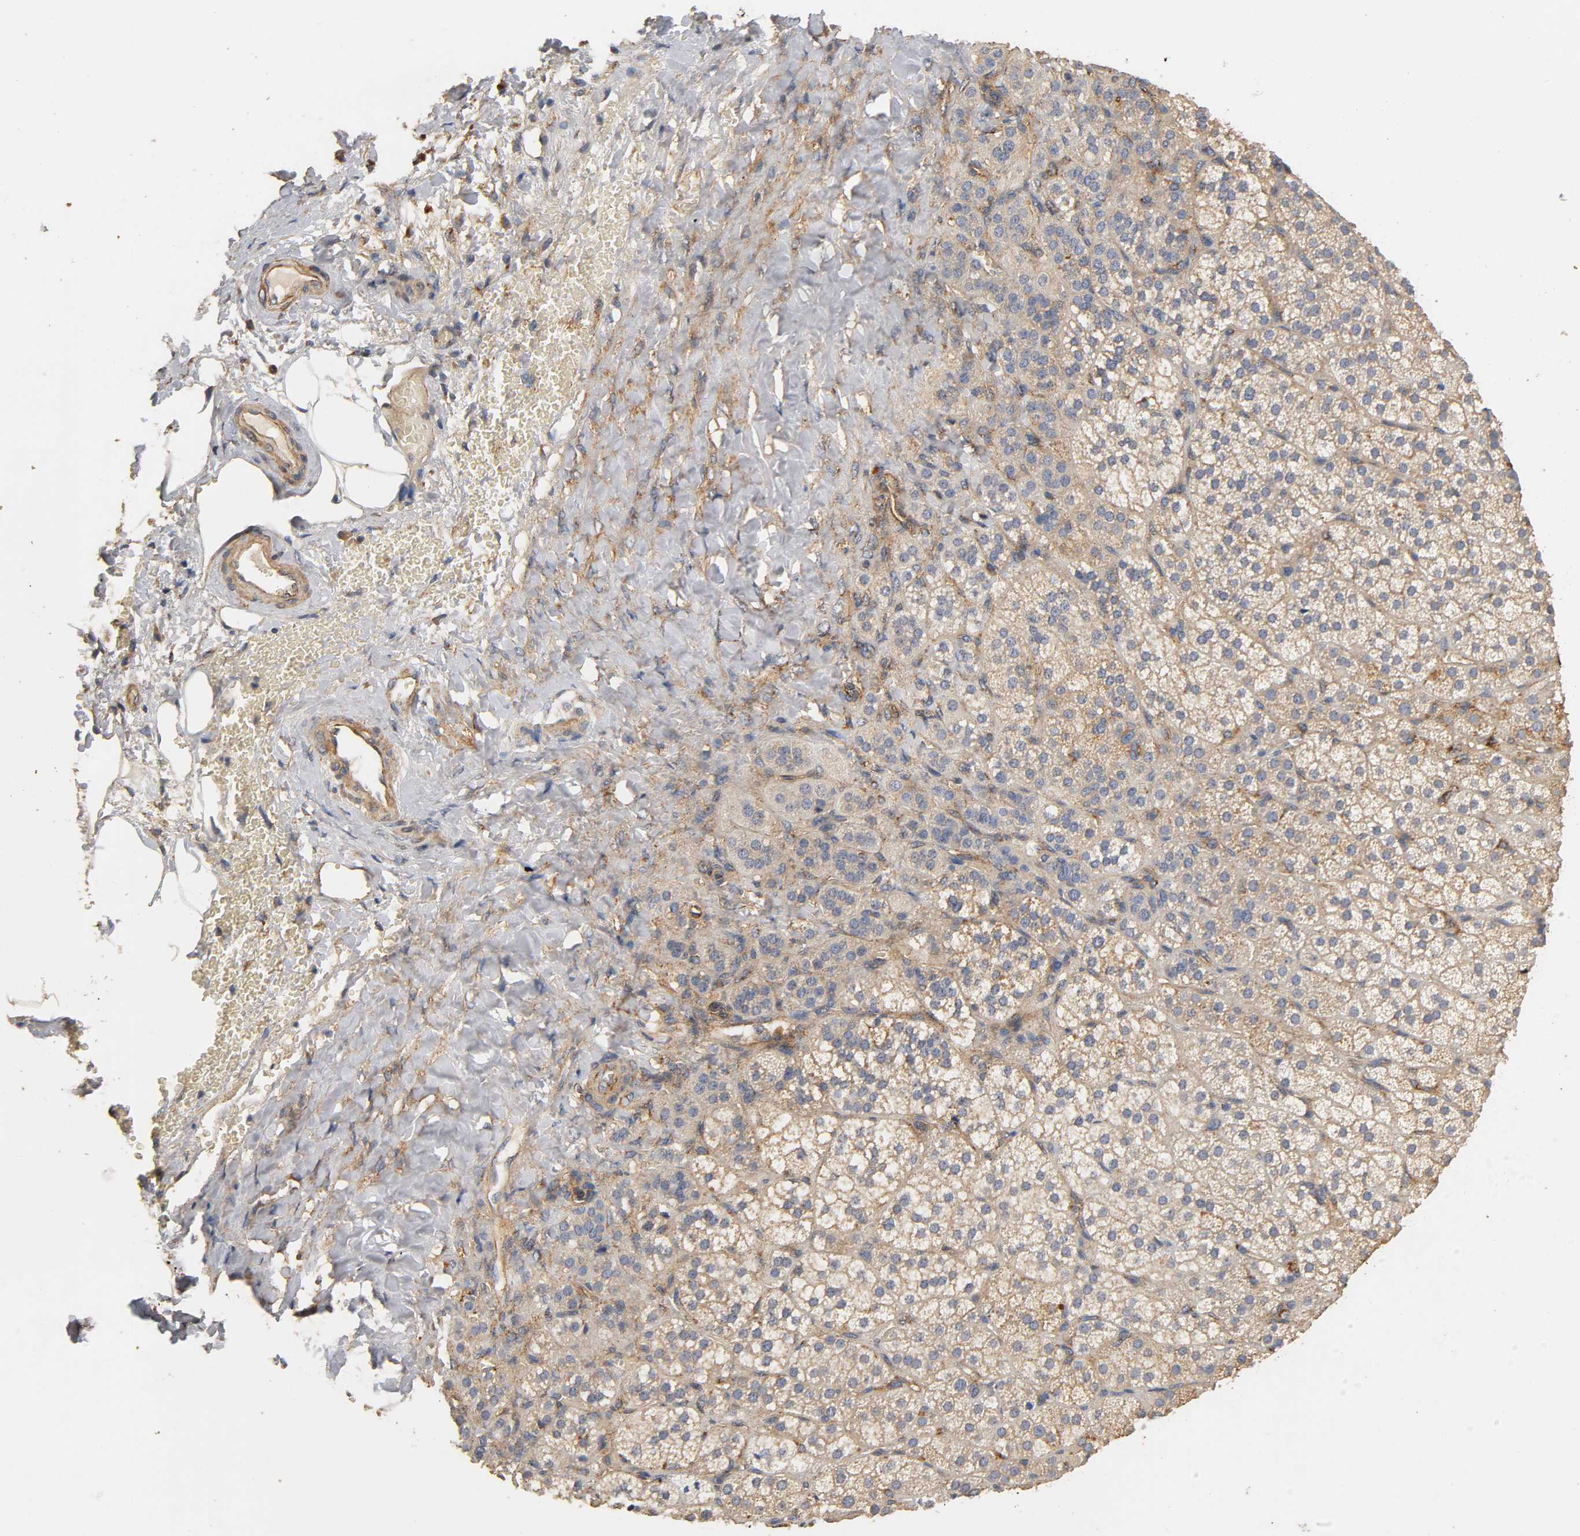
{"staining": {"intensity": "moderate", "quantity": "25%-75%", "location": "cytoplasmic/membranous"}, "tissue": "adrenal gland", "cell_type": "Glandular cells", "image_type": "normal", "snomed": [{"axis": "morphology", "description": "Normal tissue, NOS"}, {"axis": "topography", "description": "Adrenal gland"}], "caption": "Immunohistochemical staining of normal human adrenal gland shows medium levels of moderate cytoplasmic/membranous positivity in about 25%-75% of glandular cells. (Stains: DAB (3,3'-diaminobenzidine) in brown, nuclei in blue, Microscopy: brightfield microscopy at high magnification).", "gene": "IFITM2", "patient": {"sex": "female", "age": 71}}